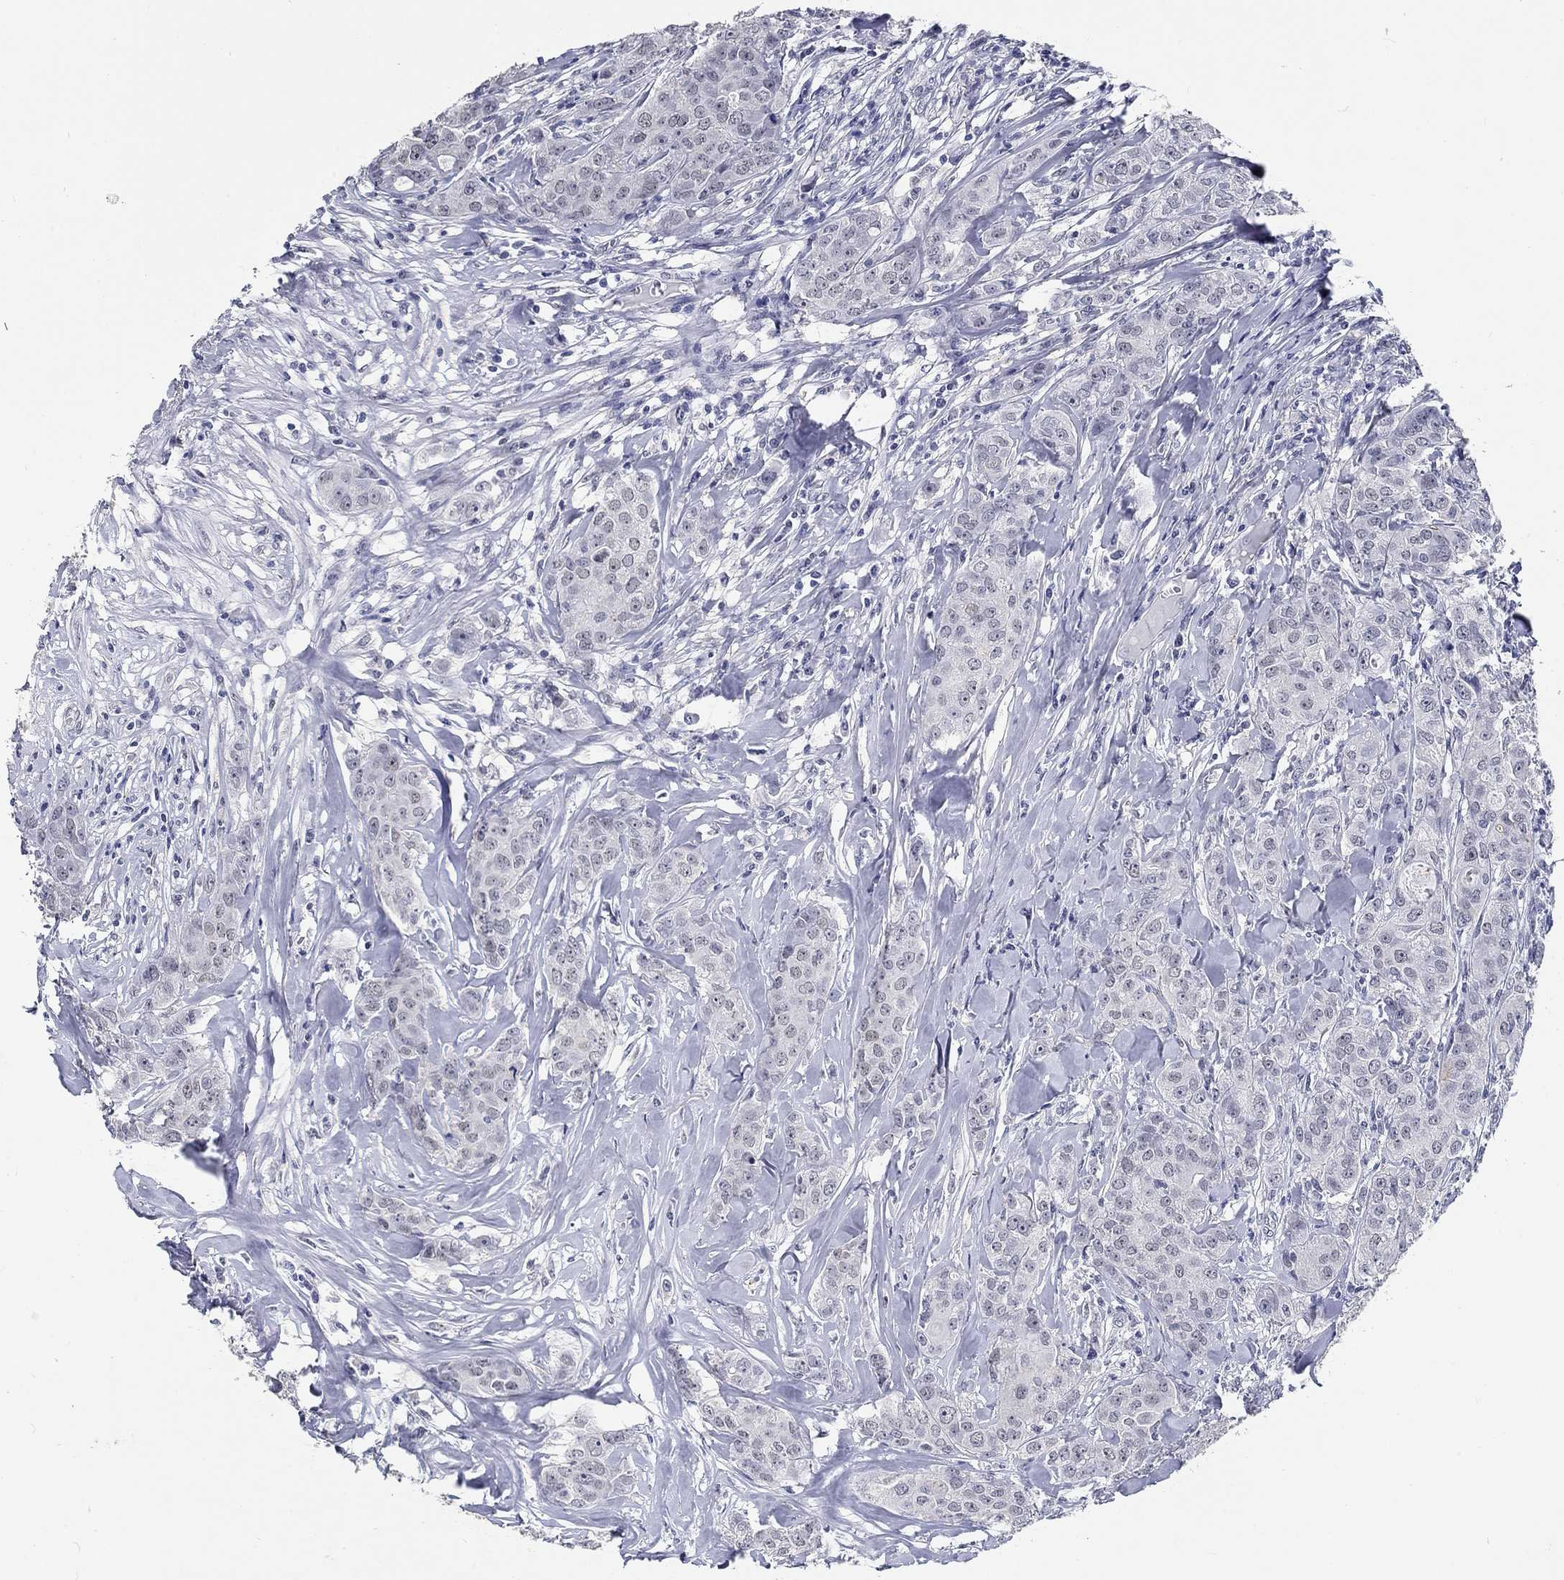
{"staining": {"intensity": "negative", "quantity": "none", "location": "none"}, "tissue": "breast cancer", "cell_type": "Tumor cells", "image_type": "cancer", "snomed": [{"axis": "morphology", "description": "Duct carcinoma"}, {"axis": "topography", "description": "Breast"}], "caption": "A micrograph of human breast cancer (invasive ductal carcinoma) is negative for staining in tumor cells.", "gene": "GRIN1", "patient": {"sex": "female", "age": 43}}